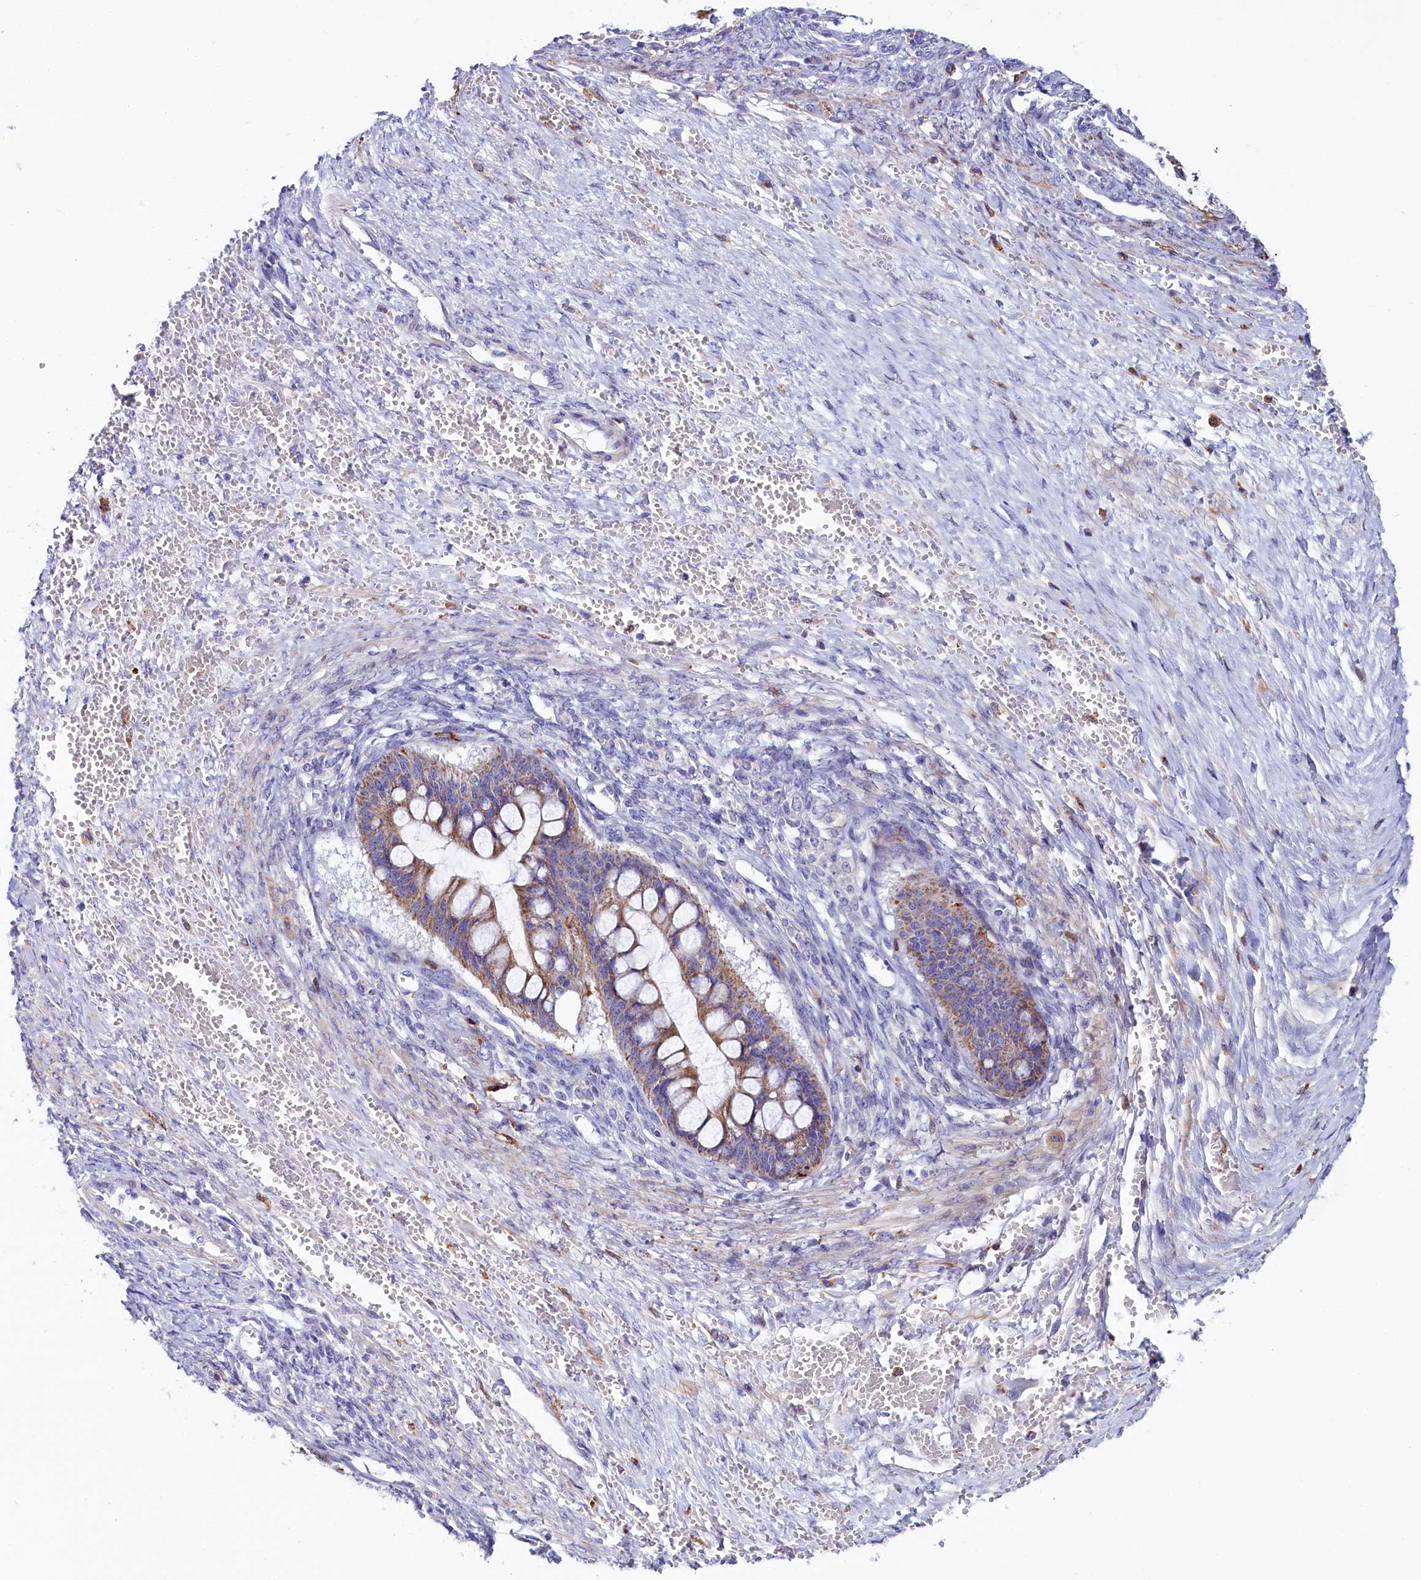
{"staining": {"intensity": "moderate", "quantity": ">75%", "location": "cytoplasmic/membranous"}, "tissue": "ovarian cancer", "cell_type": "Tumor cells", "image_type": "cancer", "snomed": [{"axis": "morphology", "description": "Cystadenocarcinoma, mucinous, NOS"}, {"axis": "topography", "description": "Ovary"}], "caption": "About >75% of tumor cells in ovarian cancer (mucinous cystadenocarcinoma) show moderate cytoplasmic/membranous protein expression as visualized by brown immunohistochemical staining.", "gene": "IL20RA", "patient": {"sex": "female", "age": 73}}